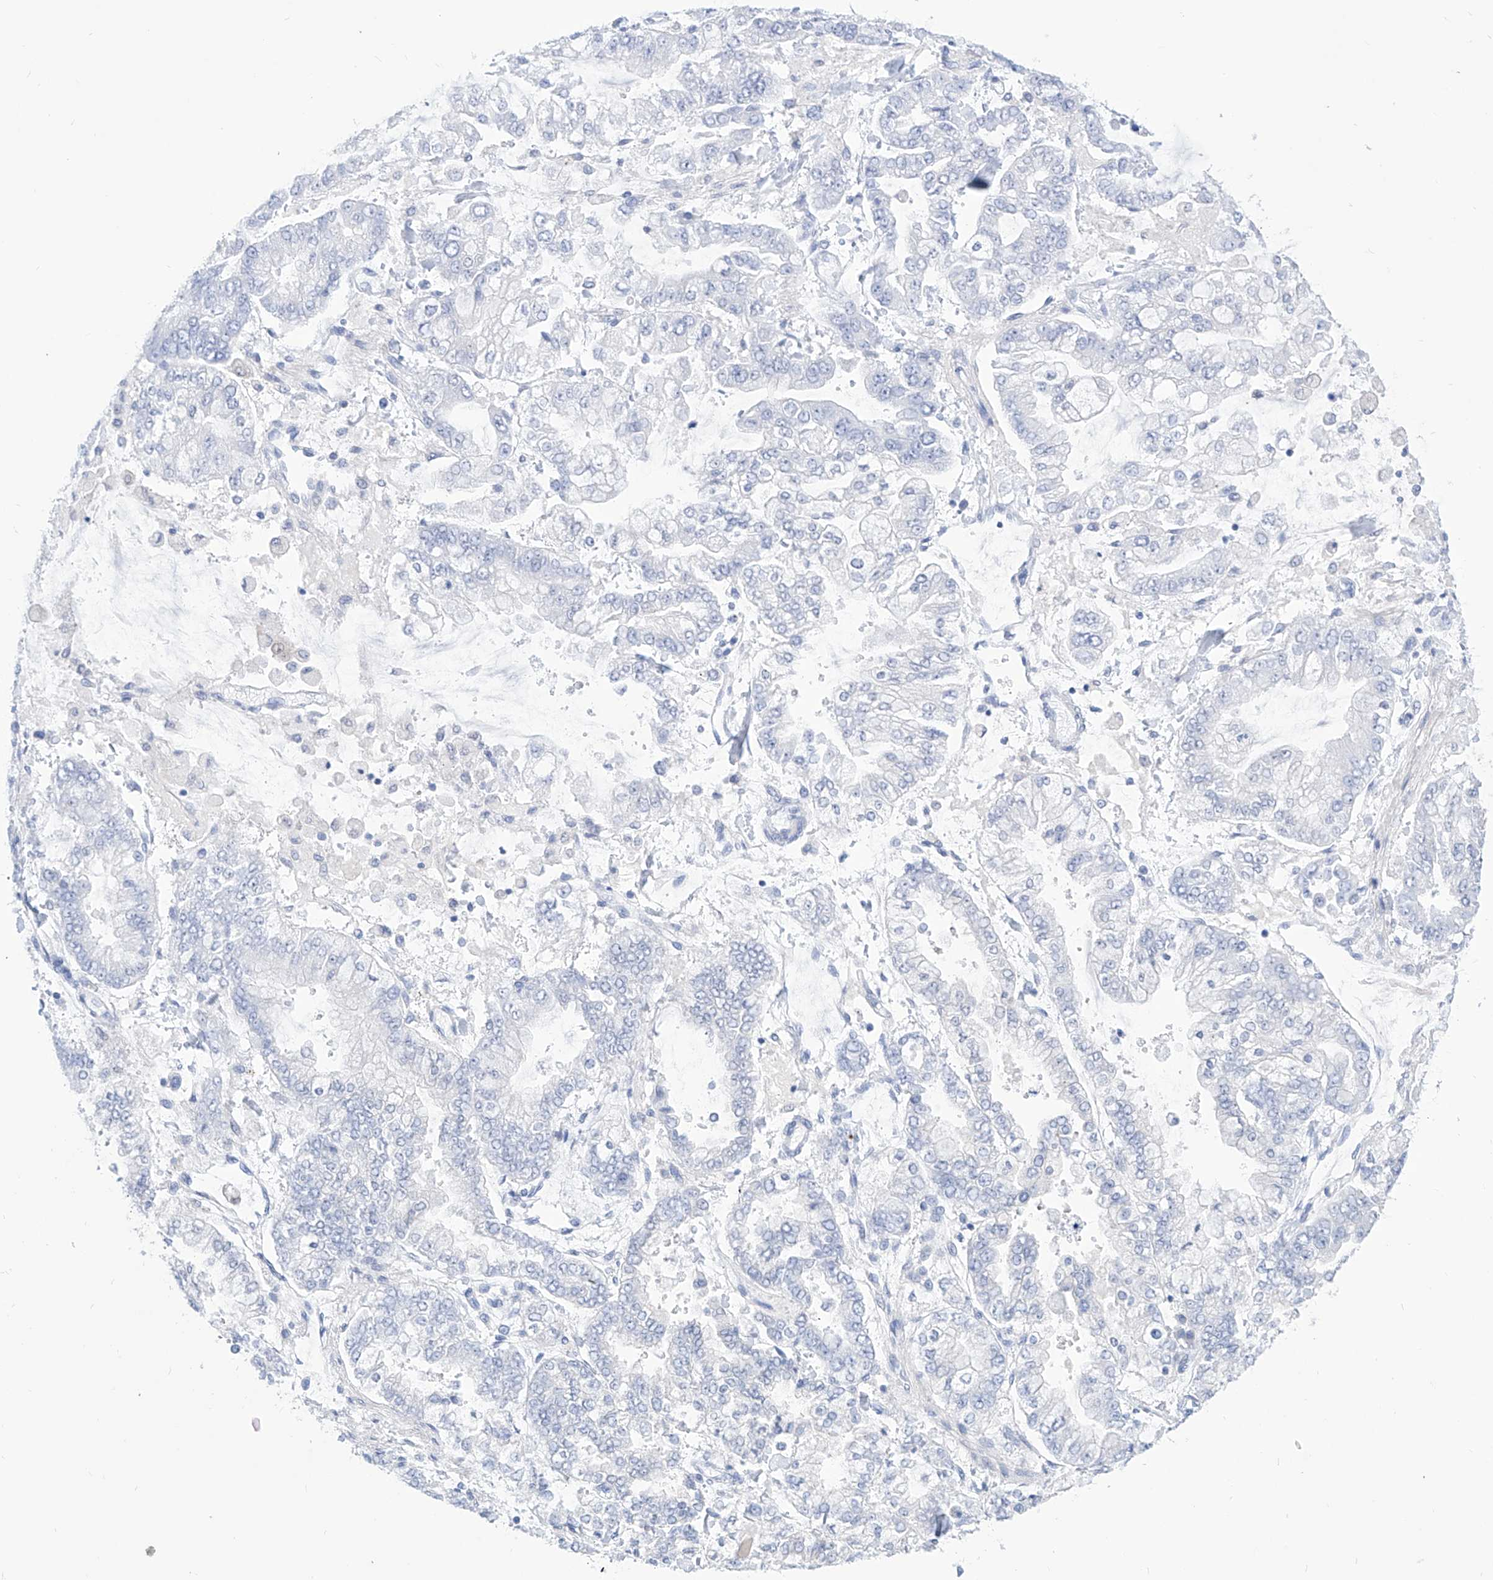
{"staining": {"intensity": "negative", "quantity": "none", "location": "none"}, "tissue": "stomach cancer", "cell_type": "Tumor cells", "image_type": "cancer", "snomed": [{"axis": "morphology", "description": "Normal tissue, NOS"}, {"axis": "morphology", "description": "Adenocarcinoma, NOS"}, {"axis": "topography", "description": "Stomach, upper"}, {"axis": "topography", "description": "Stomach"}], "caption": "Stomach cancer was stained to show a protein in brown. There is no significant positivity in tumor cells. (Stains: DAB (3,3'-diaminobenzidine) immunohistochemistry (IHC) with hematoxylin counter stain, Microscopy: brightfield microscopy at high magnification).", "gene": "PDXK", "patient": {"sex": "male", "age": 76}}